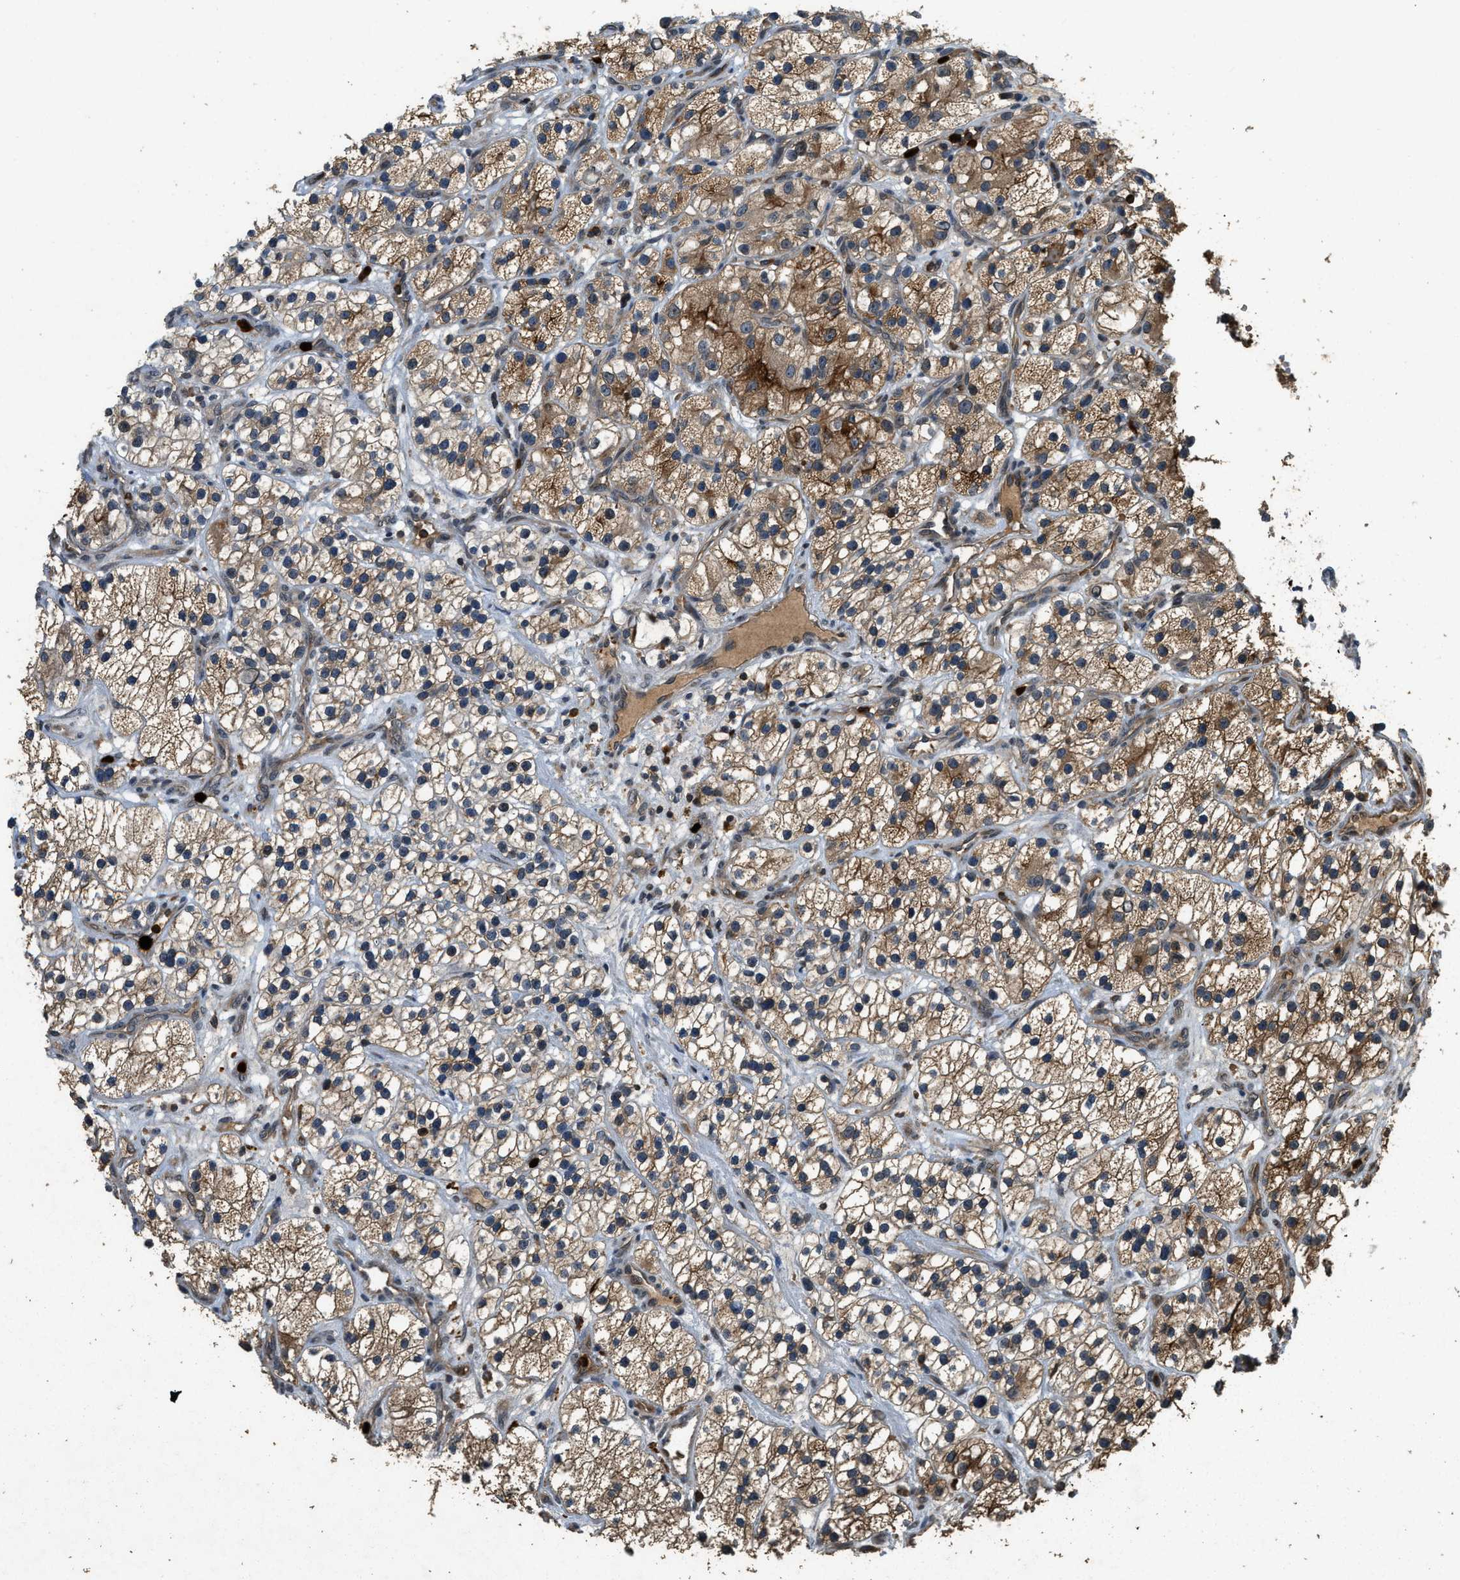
{"staining": {"intensity": "moderate", "quantity": ">75%", "location": "cytoplasmic/membranous"}, "tissue": "renal cancer", "cell_type": "Tumor cells", "image_type": "cancer", "snomed": [{"axis": "morphology", "description": "Adenocarcinoma, NOS"}, {"axis": "topography", "description": "Kidney"}], "caption": "Moderate cytoplasmic/membranous expression for a protein is appreciated in approximately >75% of tumor cells of renal cancer (adenocarcinoma) using immunohistochemistry (IHC).", "gene": "RNF141", "patient": {"sex": "female", "age": 57}}